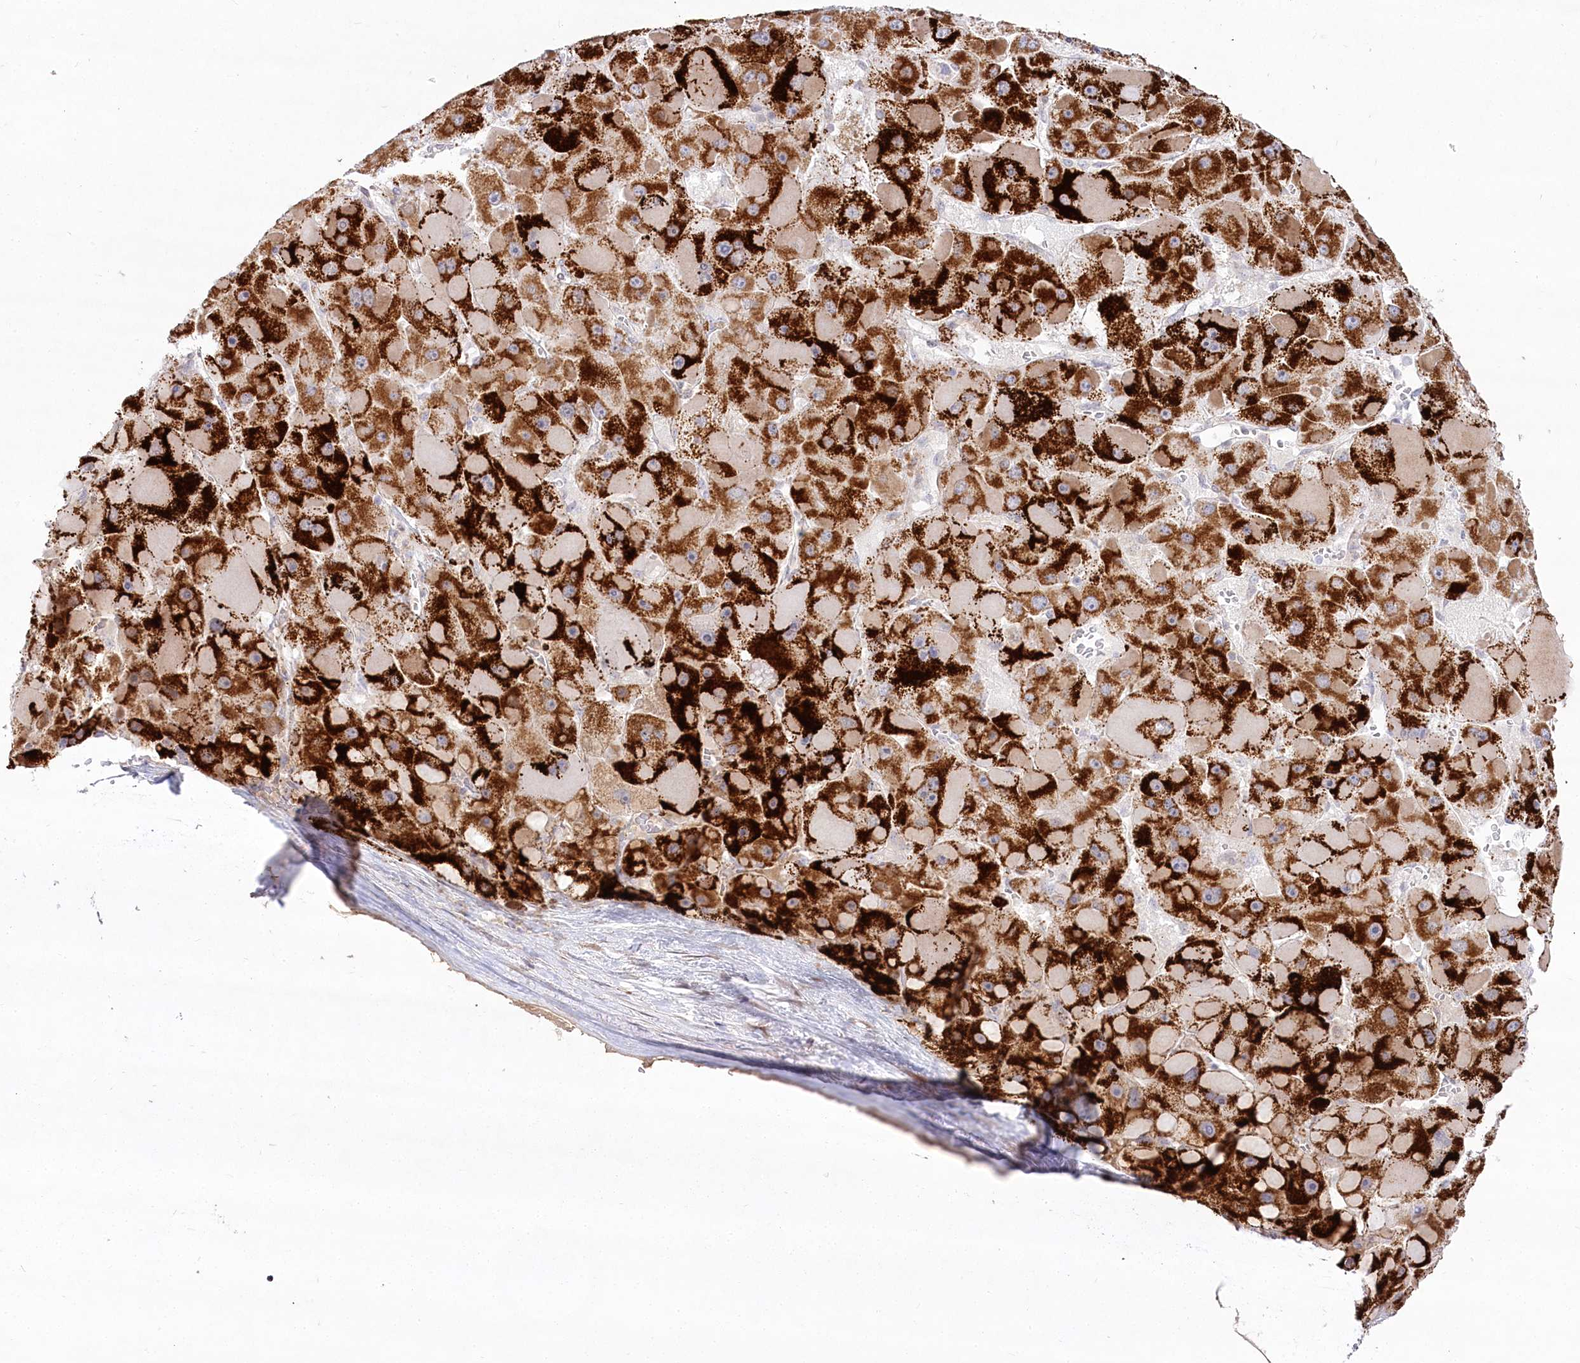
{"staining": {"intensity": "strong", "quantity": "25%-75%", "location": "cytoplasmic/membranous"}, "tissue": "liver cancer", "cell_type": "Tumor cells", "image_type": "cancer", "snomed": [{"axis": "morphology", "description": "Carcinoma, Hepatocellular, NOS"}, {"axis": "topography", "description": "Liver"}], "caption": "Immunohistochemical staining of human liver cancer (hepatocellular carcinoma) displays strong cytoplasmic/membranous protein expression in about 25%-75% of tumor cells. The protein is shown in brown color, while the nuclei are stained blue.", "gene": "CEP164", "patient": {"sex": "female", "age": 73}}